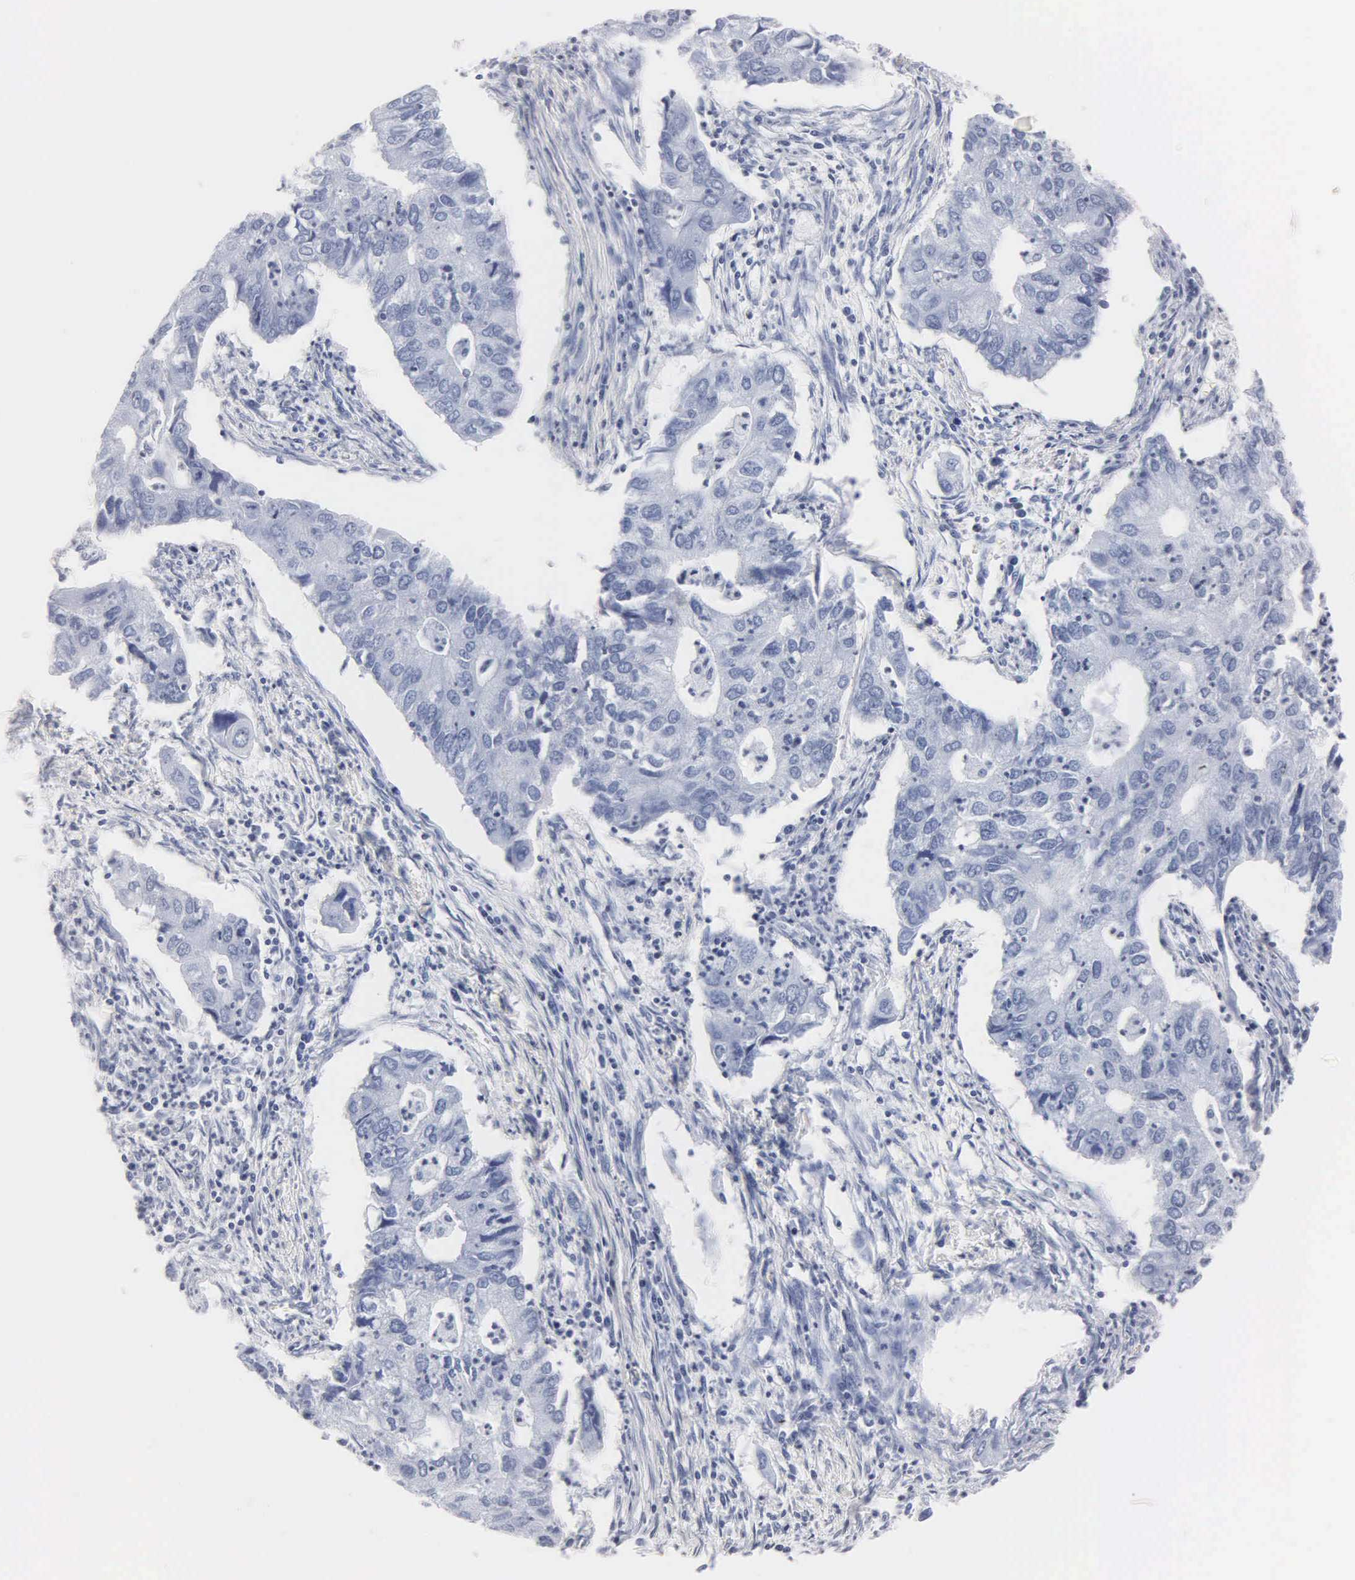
{"staining": {"intensity": "negative", "quantity": "none", "location": "none"}, "tissue": "lung cancer", "cell_type": "Tumor cells", "image_type": "cancer", "snomed": [{"axis": "morphology", "description": "Adenocarcinoma, NOS"}, {"axis": "topography", "description": "Lung"}], "caption": "DAB immunohistochemical staining of lung cancer exhibits no significant positivity in tumor cells. The staining is performed using DAB (3,3'-diaminobenzidine) brown chromogen with nuclei counter-stained in using hematoxylin.", "gene": "MB", "patient": {"sex": "male", "age": 48}}